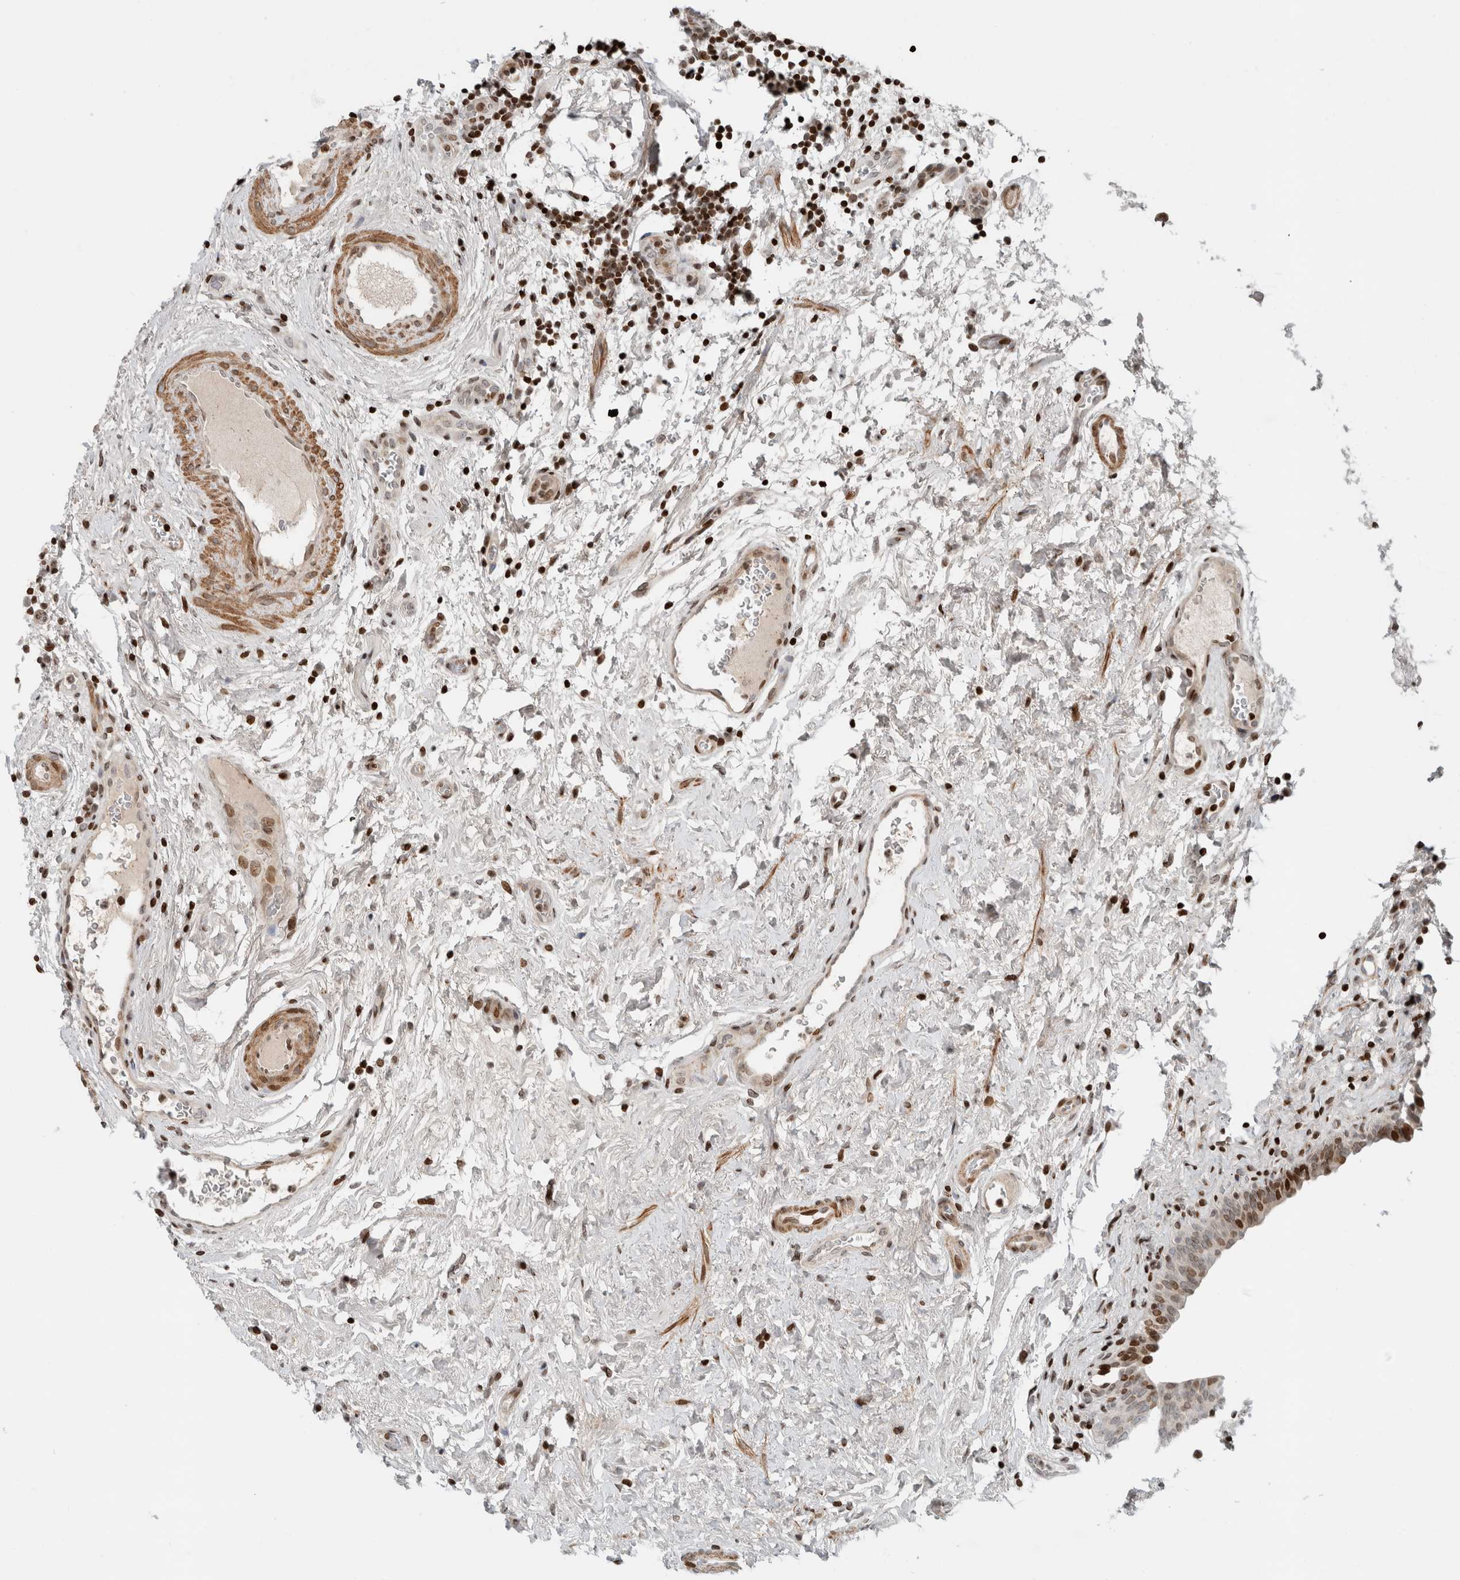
{"staining": {"intensity": "strong", "quantity": "<25%", "location": "nuclear"}, "tissue": "urinary bladder", "cell_type": "Urothelial cells", "image_type": "normal", "snomed": [{"axis": "morphology", "description": "Normal tissue, NOS"}, {"axis": "topography", "description": "Urinary bladder"}], "caption": "Immunohistochemistry (IHC) of benign urinary bladder reveals medium levels of strong nuclear positivity in about <25% of urothelial cells. Nuclei are stained in blue.", "gene": "GINS4", "patient": {"sex": "male", "age": 83}}